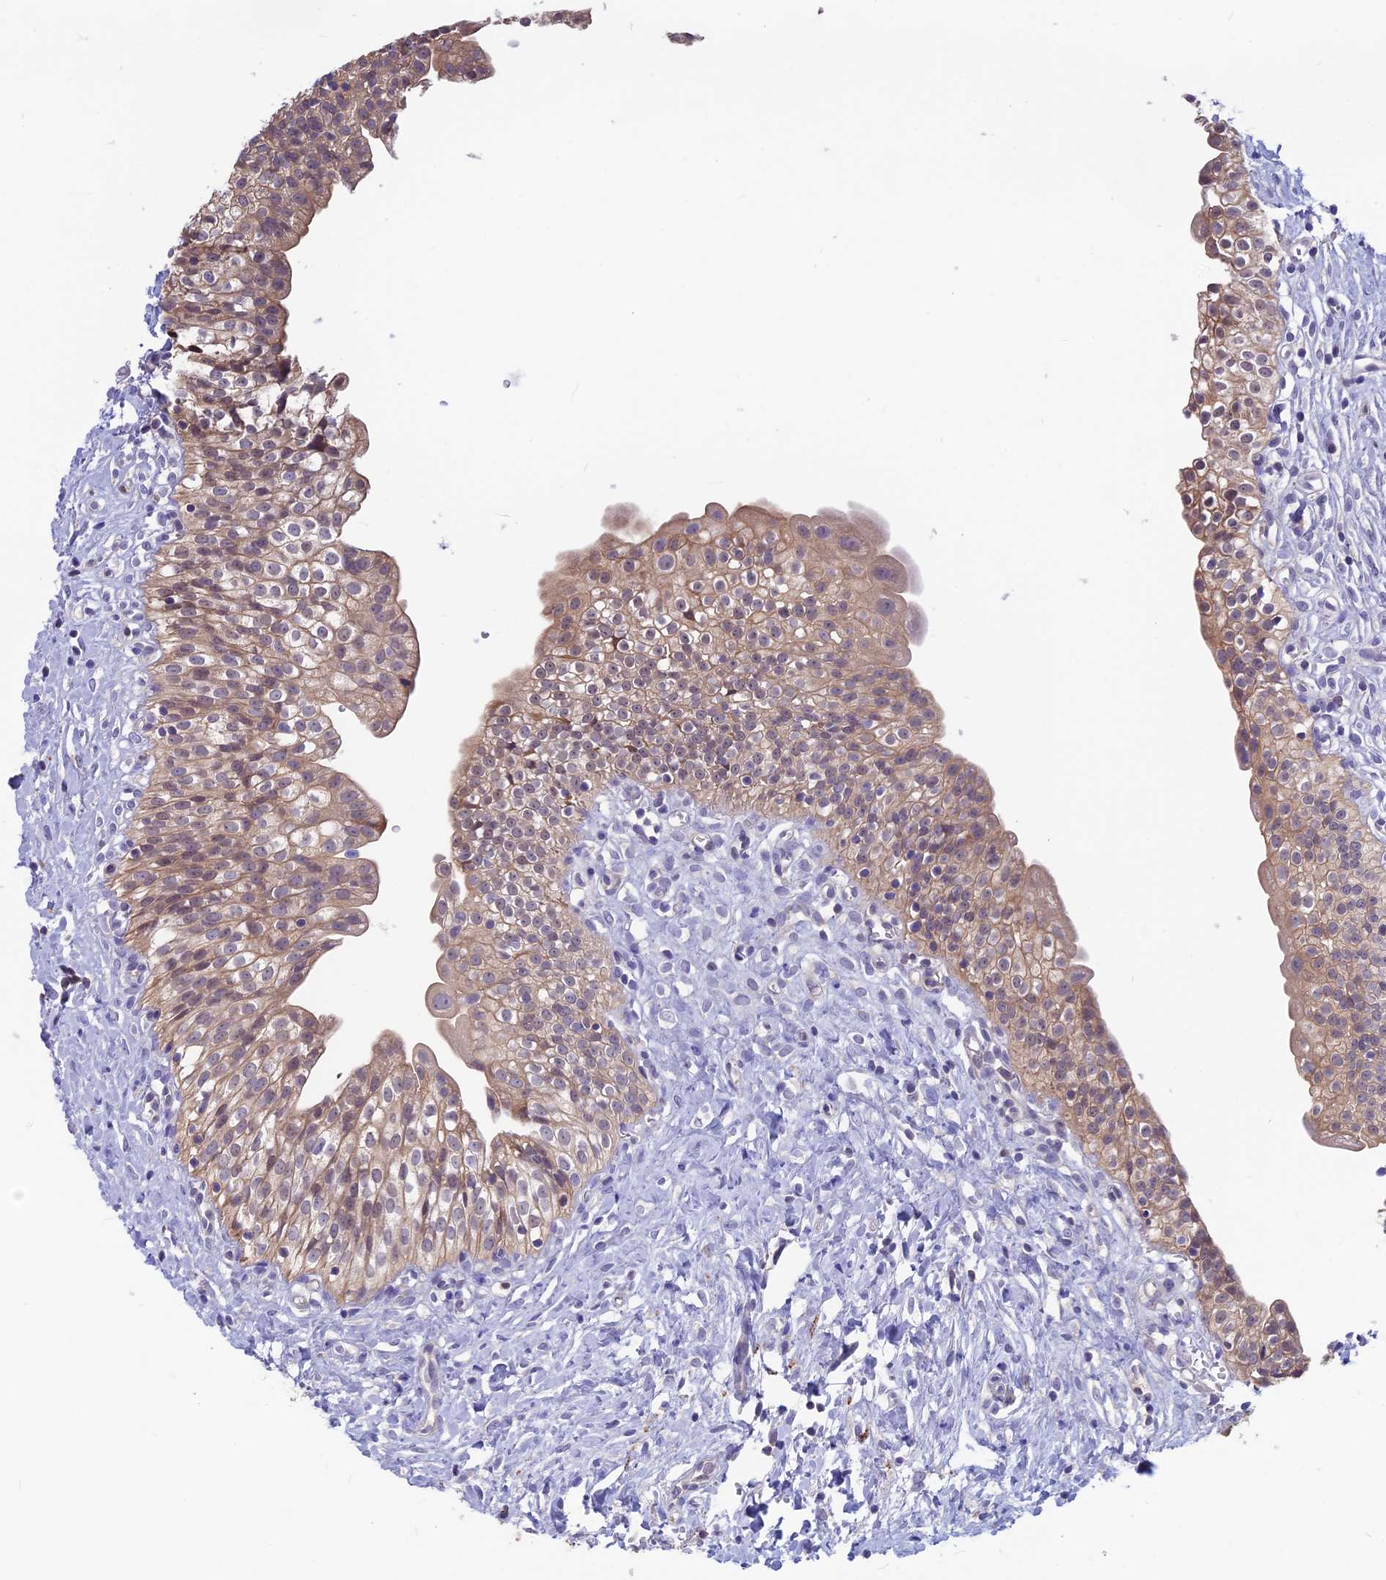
{"staining": {"intensity": "moderate", "quantity": "25%-75%", "location": "cytoplasmic/membranous"}, "tissue": "urinary bladder", "cell_type": "Urothelial cells", "image_type": "normal", "snomed": [{"axis": "morphology", "description": "Normal tissue, NOS"}, {"axis": "topography", "description": "Urinary bladder"}], "caption": "Immunohistochemical staining of normal human urinary bladder demonstrates medium levels of moderate cytoplasmic/membranous staining in about 25%-75% of urothelial cells.", "gene": "SNAP91", "patient": {"sex": "male", "age": 51}}